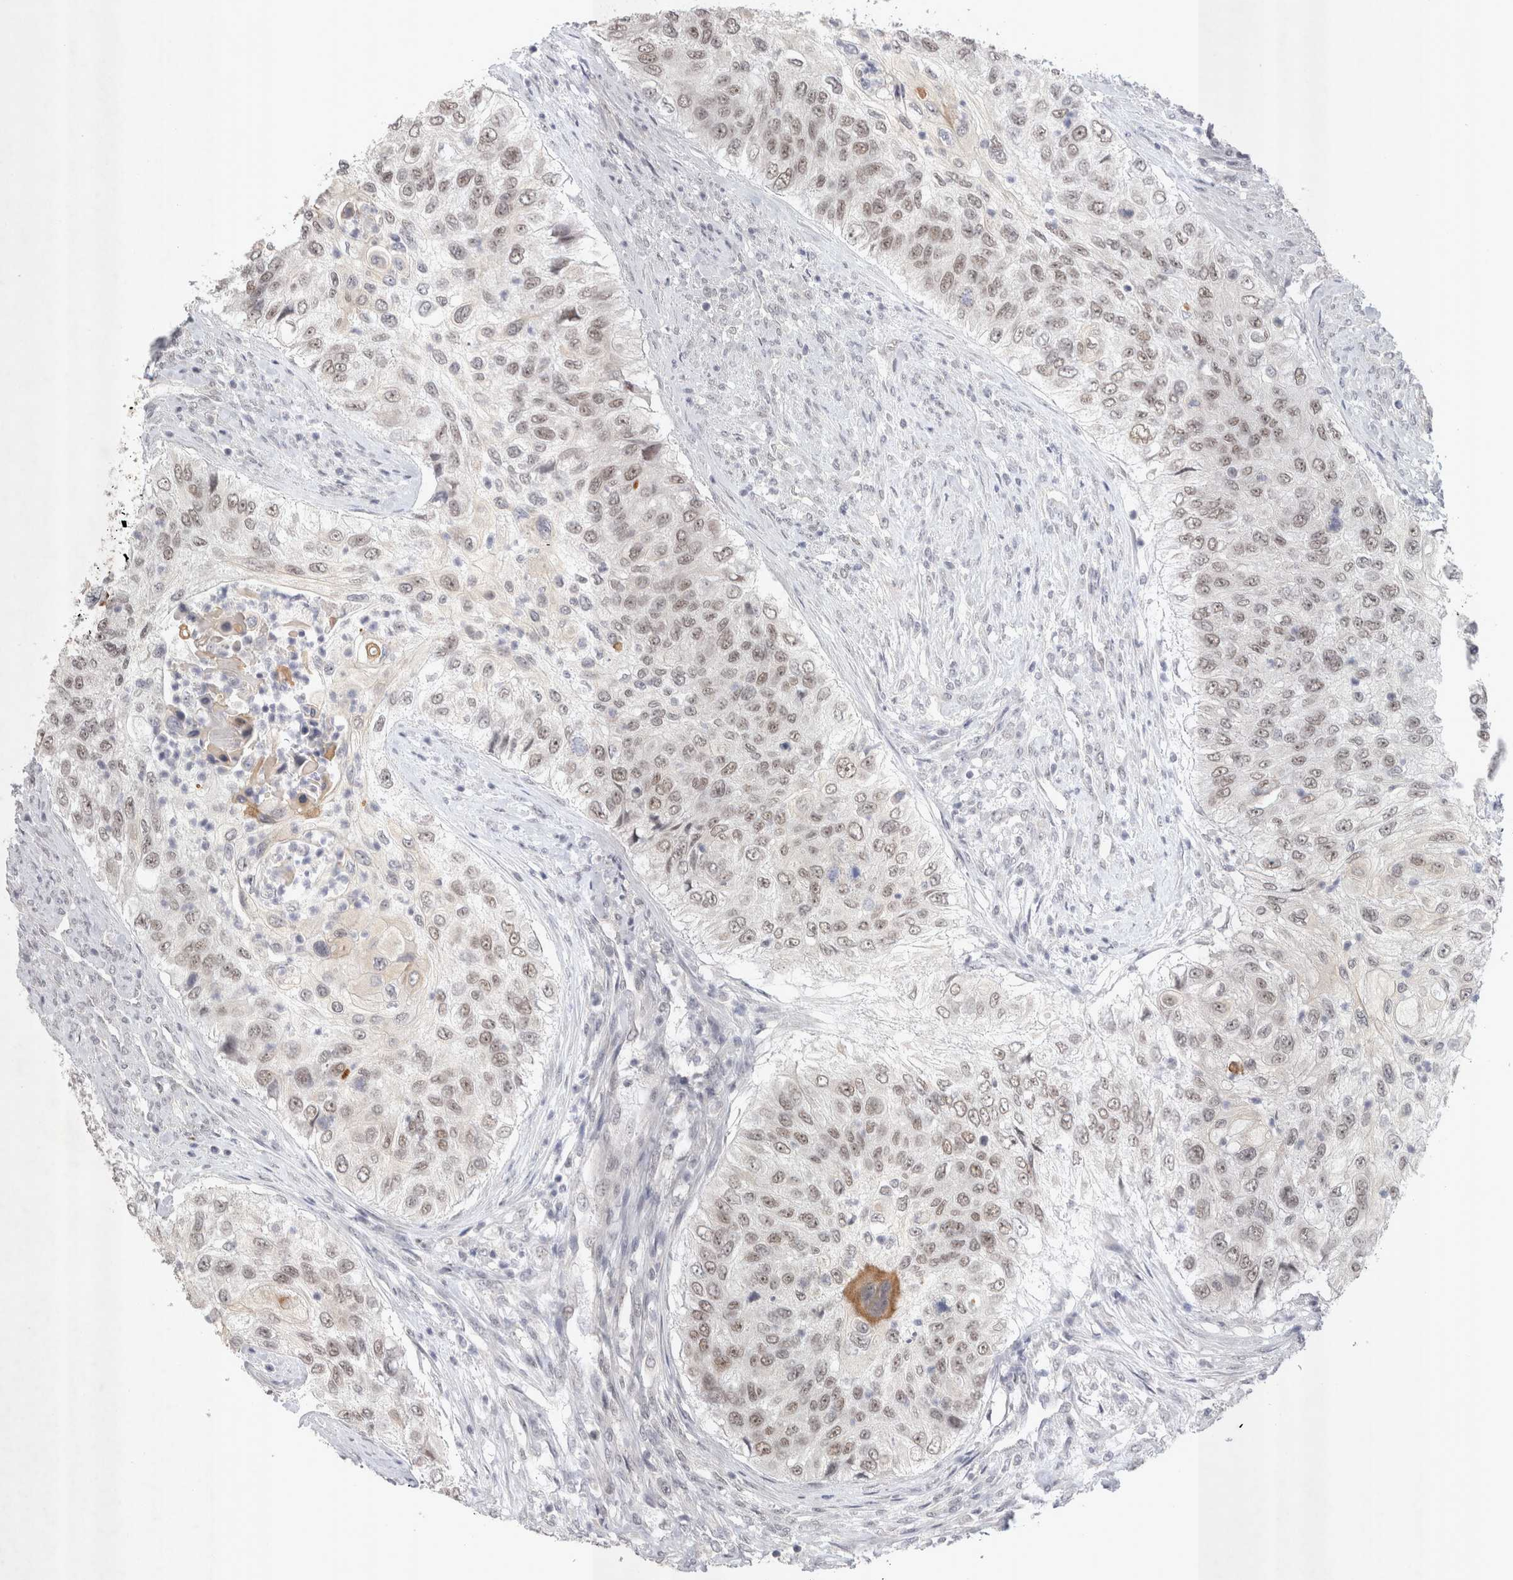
{"staining": {"intensity": "weak", "quantity": ">75%", "location": "nuclear"}, "tissue": "urothelial cancer", "cell_type": "Tumor cells", "image_type": "cancer", "snomed": [{"axis": "morphology", "description": "Urothelial carcinoma, High grade"}, {"axis": "topography", "description": "Urinary bladder"}], "caption": "Tumor cells show weak nuclear positivity in approximately >75% of cells in high-grade urothelial carcinoma. (brown staining indicates protein expression, while blue staining denotes nuclei).", "gene": "RECQL4", "patient": {"sex": "female", "age": 60}}